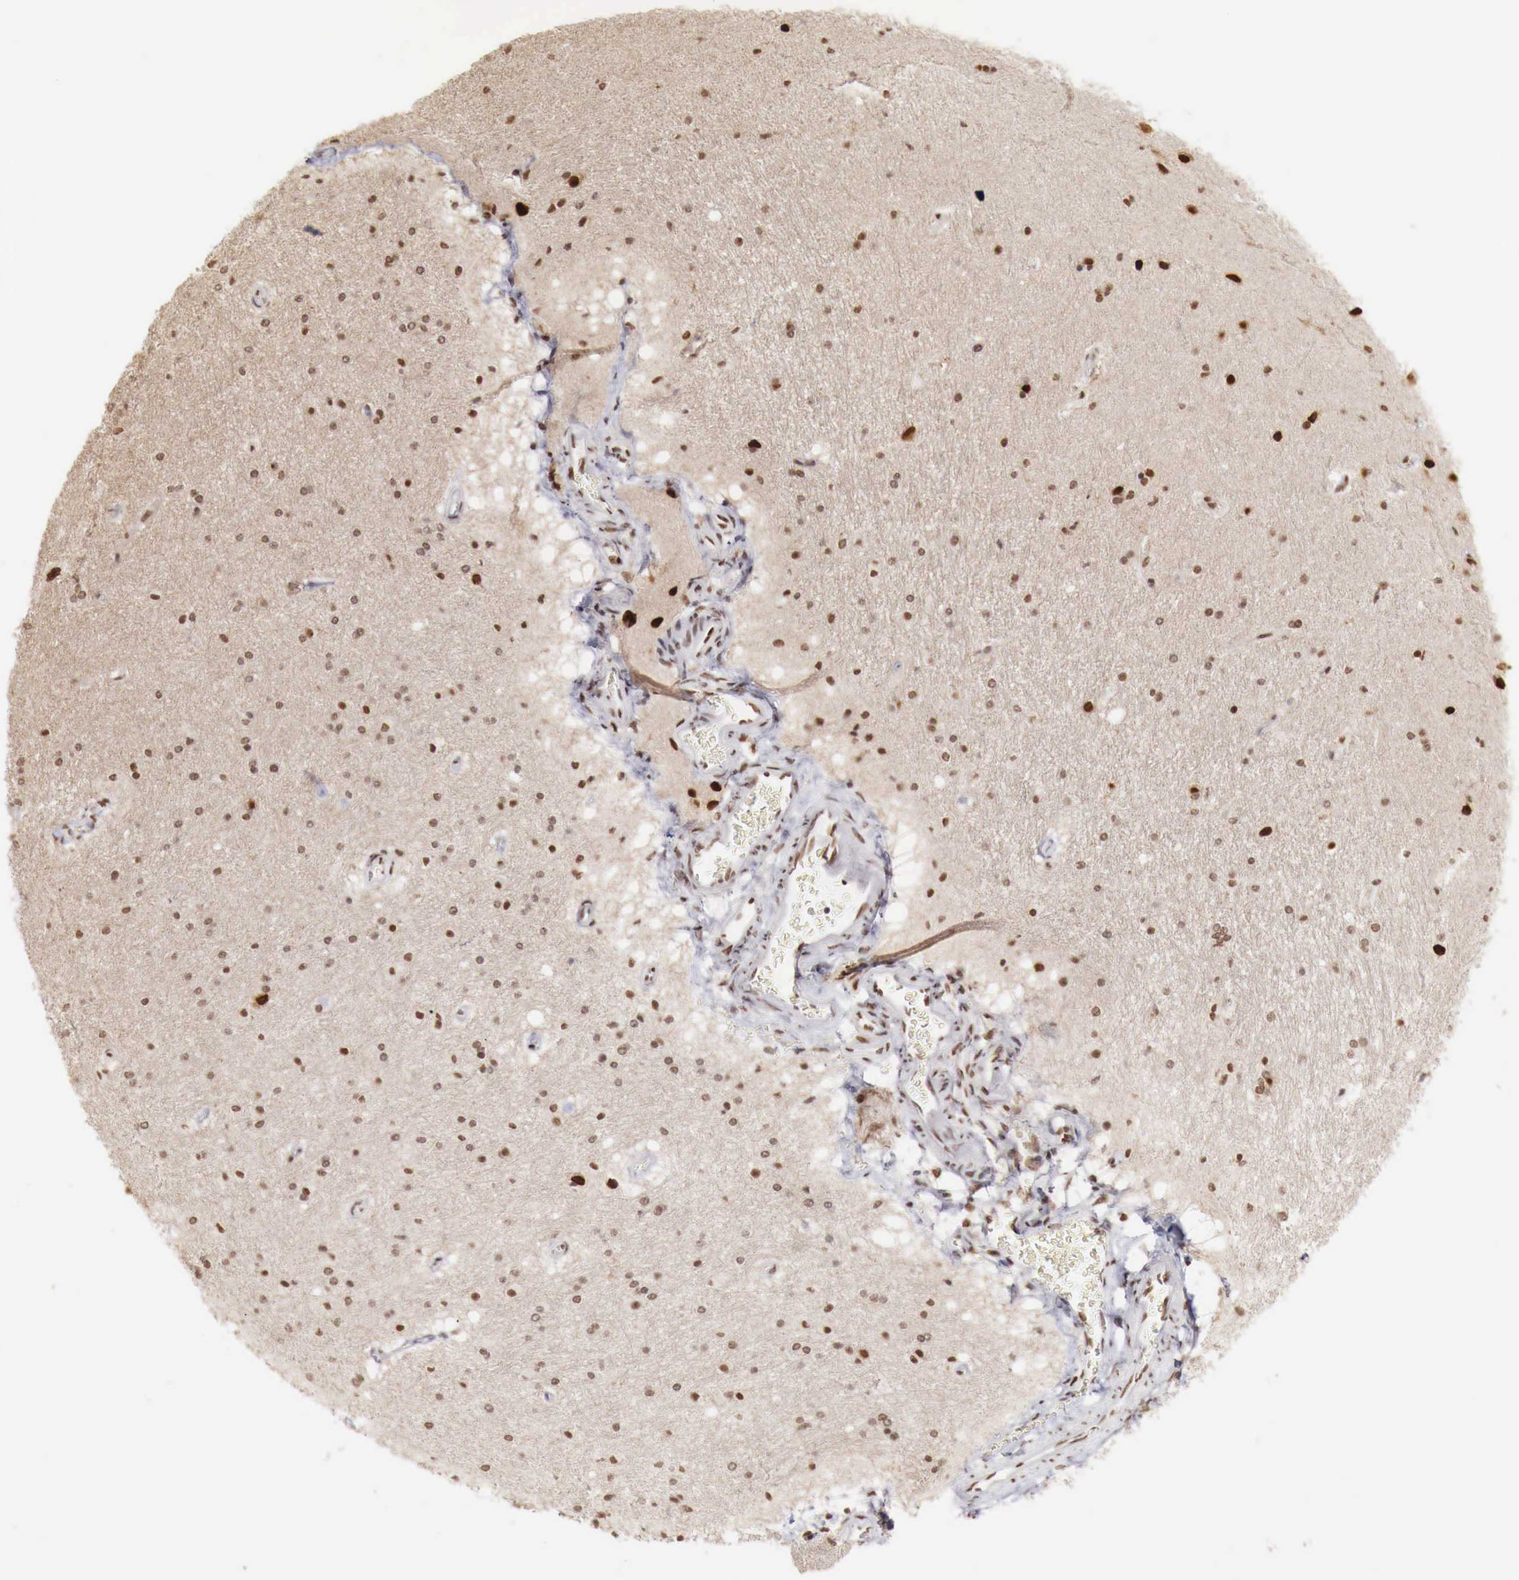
{"staining": {"intensity": "moderate", "quantity": ">75%", "location": "nuclear"}, "tissue": "cerebral cortex", "cell_type": "Endothelial cells", "image_type": "normal", "snomed": [{"axis": "morphology", "description": "Normal tissue, NOS"}, {"axis": "topography", "description": "Cerebral cortex"}, {"axis": "topography", "description": "Hippocampus"}], "caption": "High-power microscopy captured an immunohistochemistry photomicrograph of benign cerebral cortex, revealing moderate nuclear positivity in about >75% of endothelial cells.", "gene": "PHF14", "patient": {"sex": "female", "age": 19}}